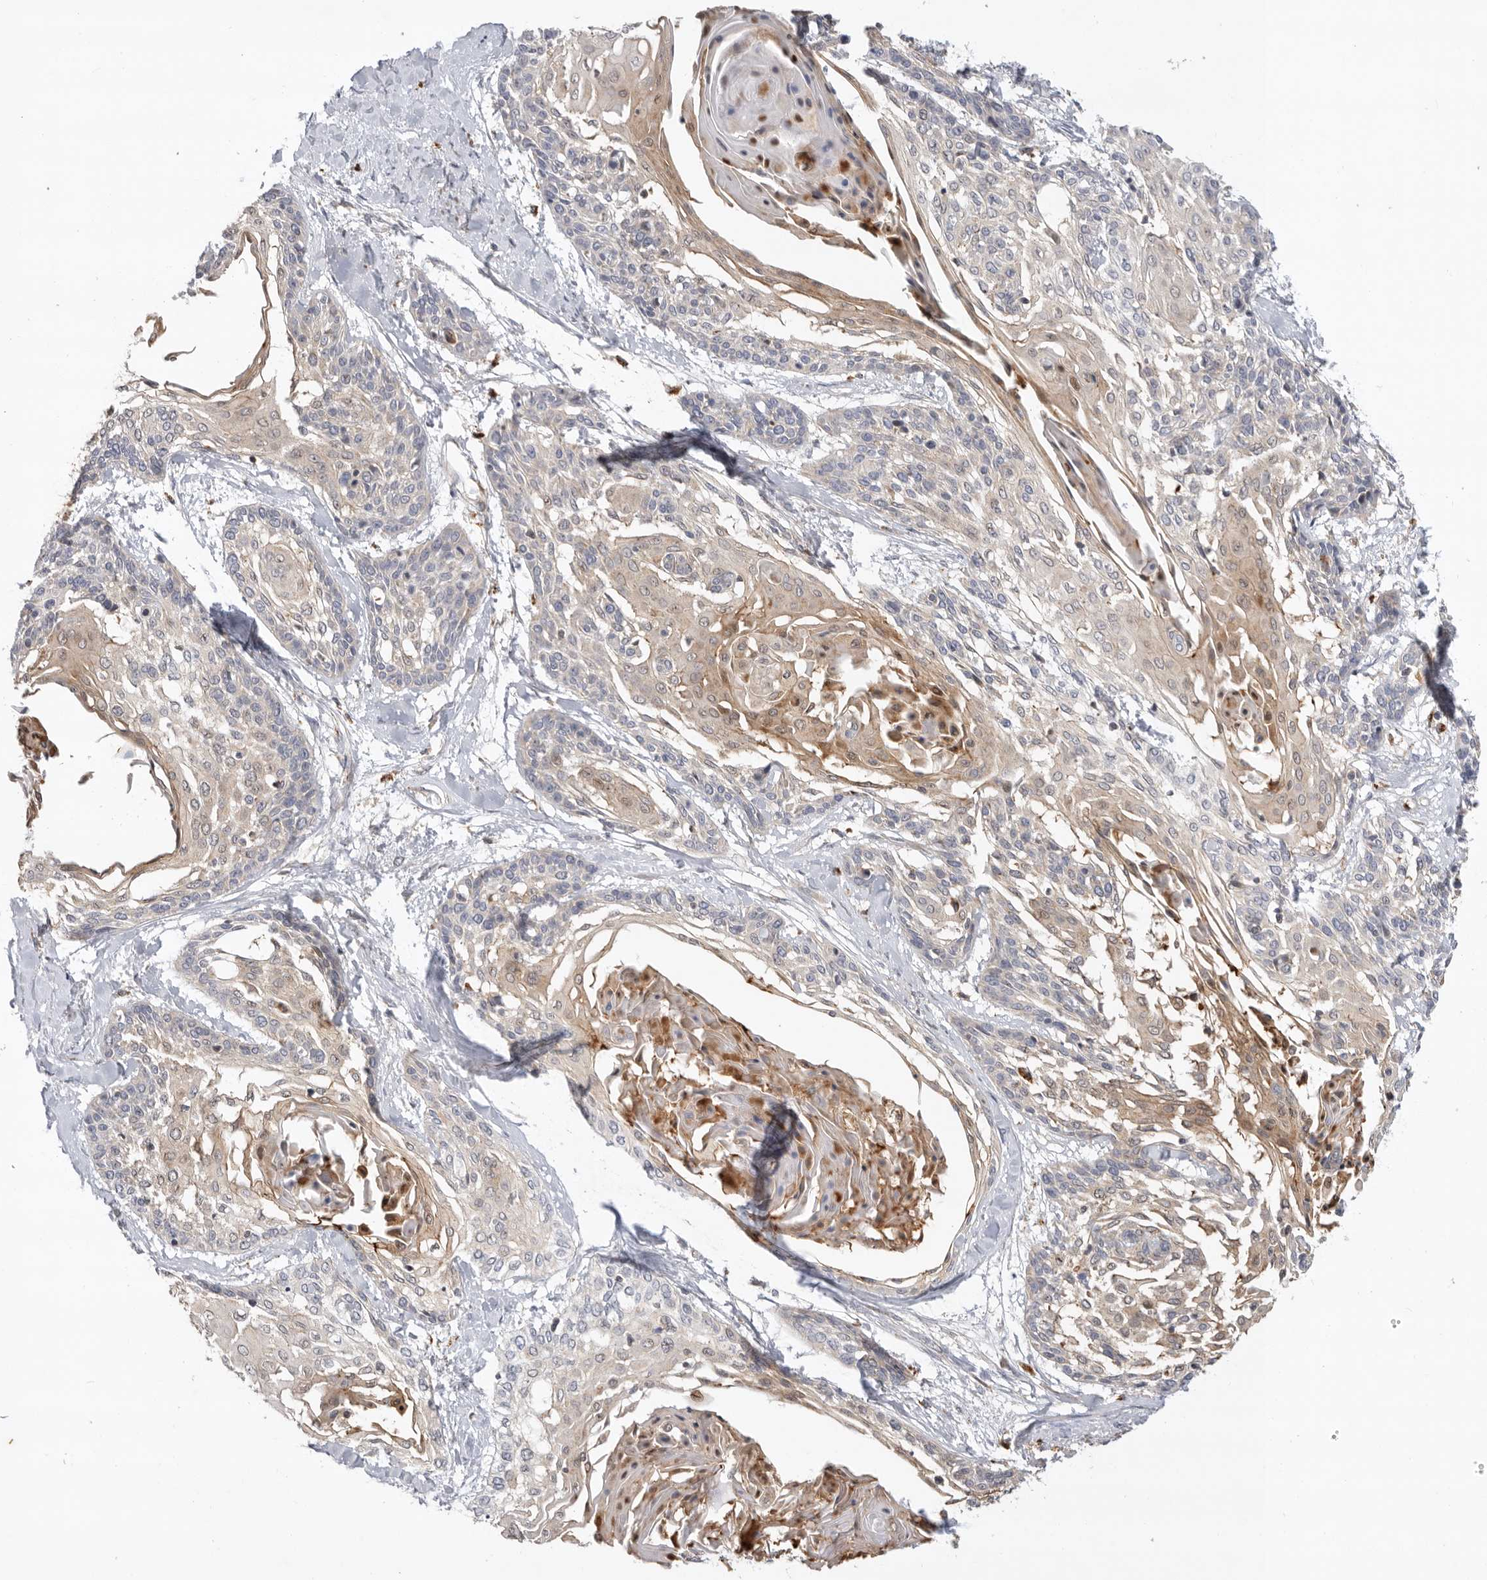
{"staining": {"intensity": "weak", "quantity": "<25%", "location": "cytoplasmic/membranous"}, "tissue": "cervical cancer", "cell_type": "Tumor cells", "image_type": "cancer", "snomed": [{"axis": "morphology", "description": "Squamous cell carcinoma, NOS"}, {"axis": "topography", "description": "Cervix"}], "caption": "A histopathology image of human cervical cancer is negative for staining in tumor cells.", "gene": "GNE", "patient": {"sex": "female", "age": 57}}